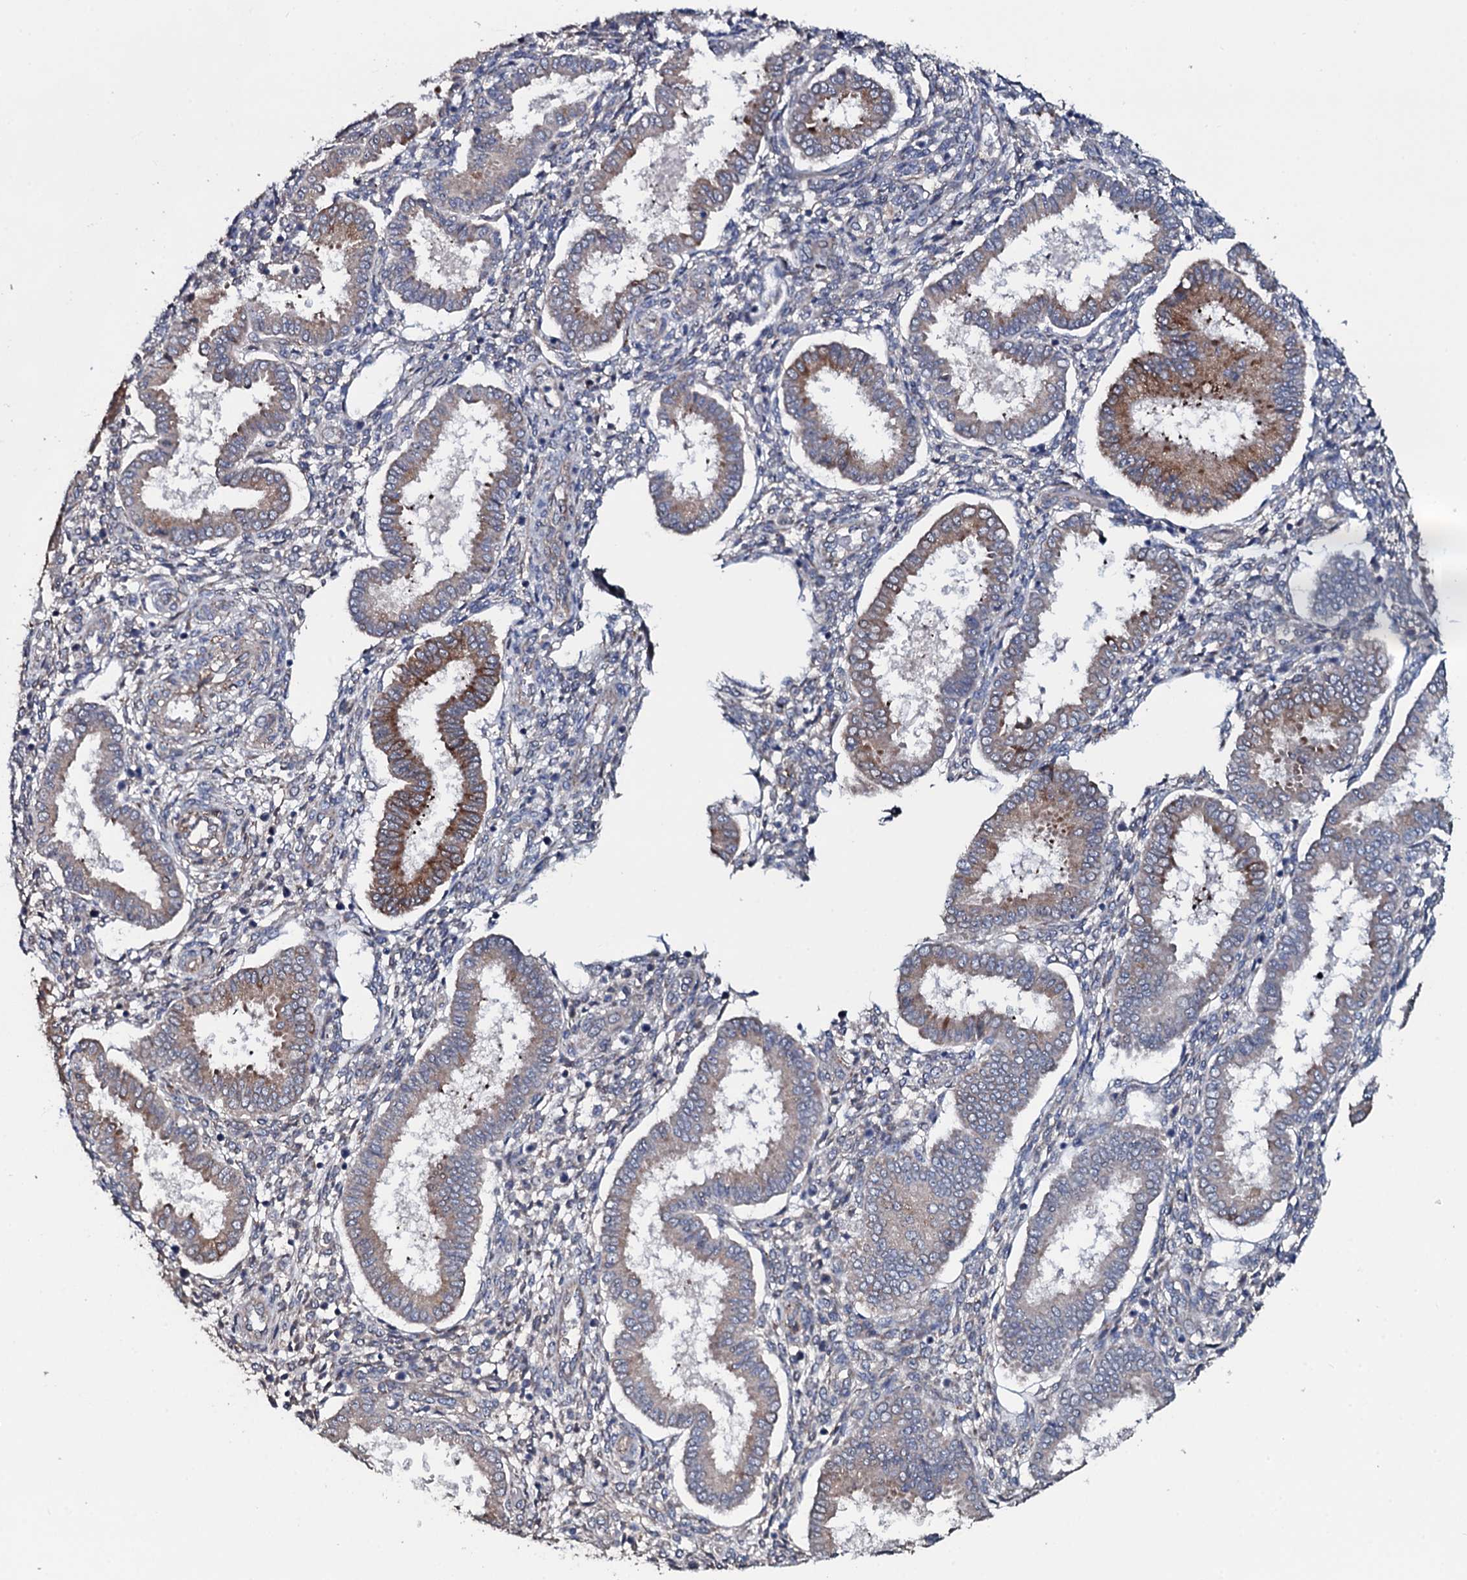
{"staining": {"intensity": "negative", "quantity": "none", "location": "none"}, "tissue": "endometrium", "cell_type": "Cells in endometrial stroma", "image_type": "normal", "snomed": [{"axis": "morphology", "description": "Normal tissue, NOS"}, {"axis": "topography", "description": "Endometrium"}], "caption": "IHC image of unremarkable endometrium: human endometrium stained with DAB demonstrates no significant protein positivity in cells in endometrial stroma. (DAB (3,3'-diaminobenzidine) immunohistochemistry visualized using brightfield microscopy, high magnification).", "gene": "IL12B", "patient": {"sex": "female", "age": 24}}